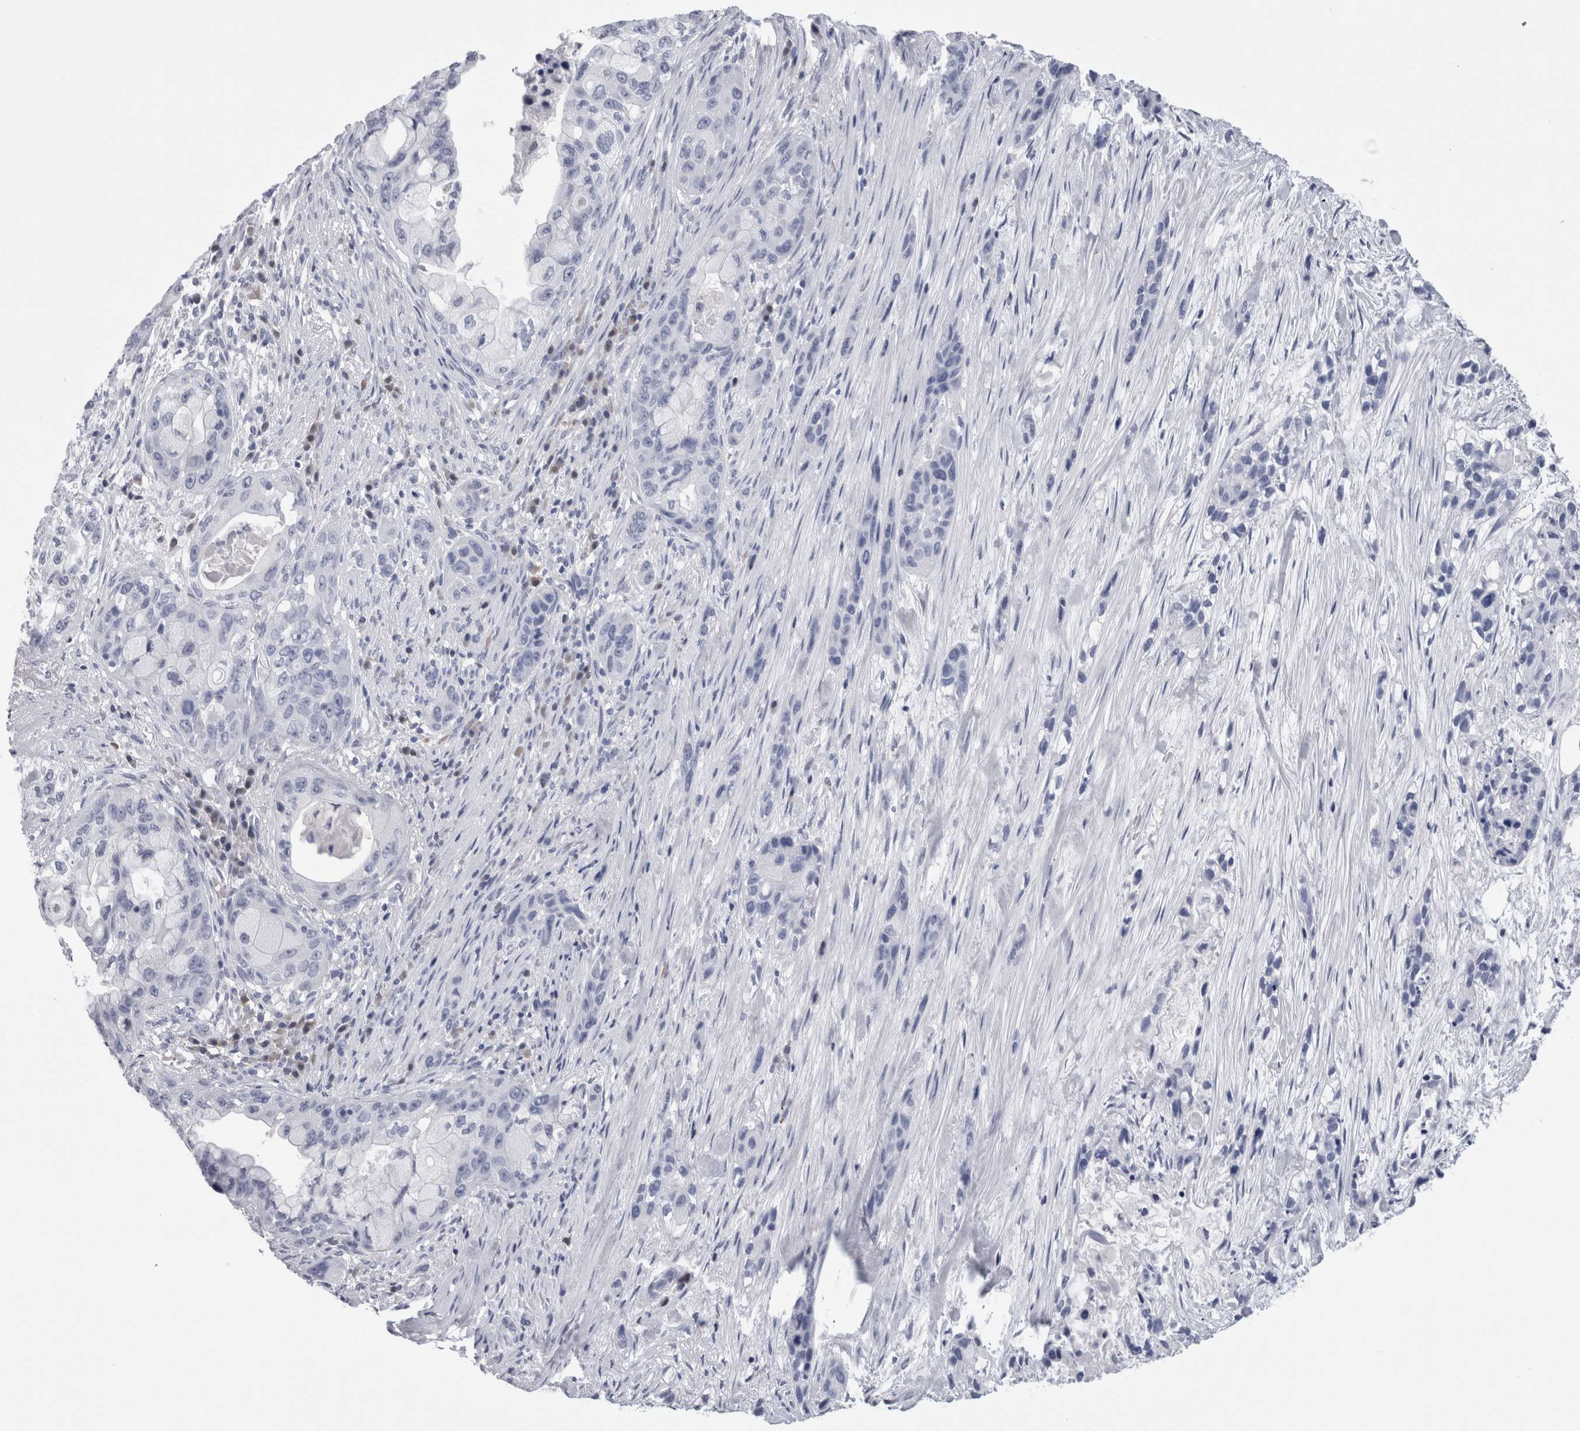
{"staining": {"intensity": "negative", "quantity": "none", "location": "none"}, "tissue": "pancreatic cancer", "cell_type": "Tumor cells", "image_type": "cancer", "snomed": [{"axis": "morphology", "description": "Adenocarcinoma, NOS"}, {"axis": "topography", "description": "Pancreas"}], "caption": "DAB (3,3'-diaminobenzidine) immunohistochemical staining of human adenocarcinoma (pancreatic) shows no significant expression in tumor cells.", "gene": "CA8", "patient": {"sex": "male", "age": 53}}